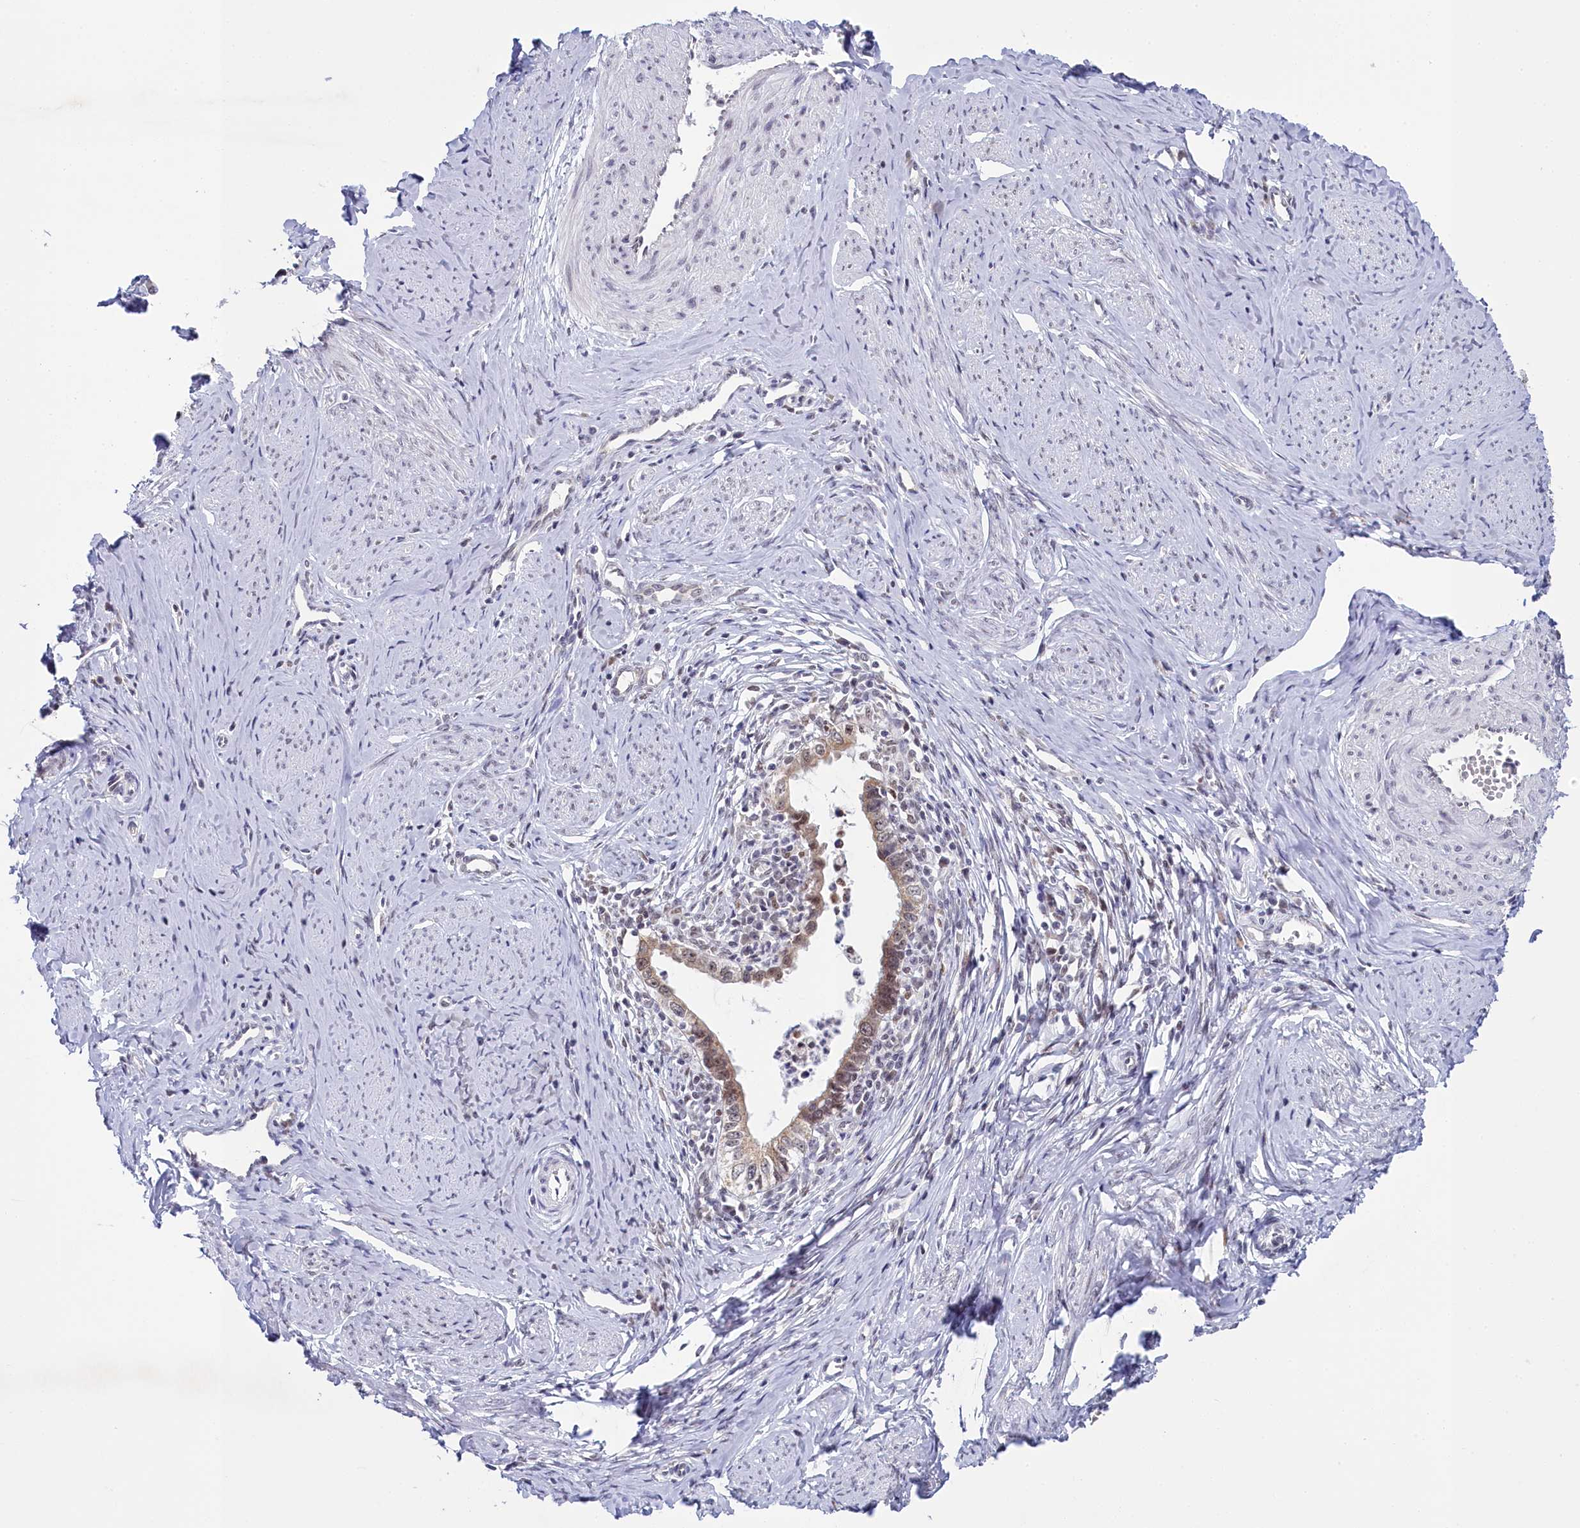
{"staining": {"intensity": "weak", "quantity": ">75%", "location": "cytoplasmic/membranous,nuclear"}, "tissue": "cervical cancer", "cell_type": "Tumor cells", "image_type": "cancer", "snomed": [{"axis": "morphology", "description": "Adenocarcinoma, NOS"}, {"axis": "topography", "description": "Cervix"}], "caption": "Immunohistochemistry histopathology image of neoplastic tissue: human adenocarcinoma (cervical) stained using immunohistochemistry displays low levels of weak protein expression localized specifically in the cytoplasmic/membranous and nuclear of tumor cells, appearing as a cytoplasmic/membranous and nuclear brown color.", "gene": "PPHLN1", "patient": {"sex": "female", "age": 36}}